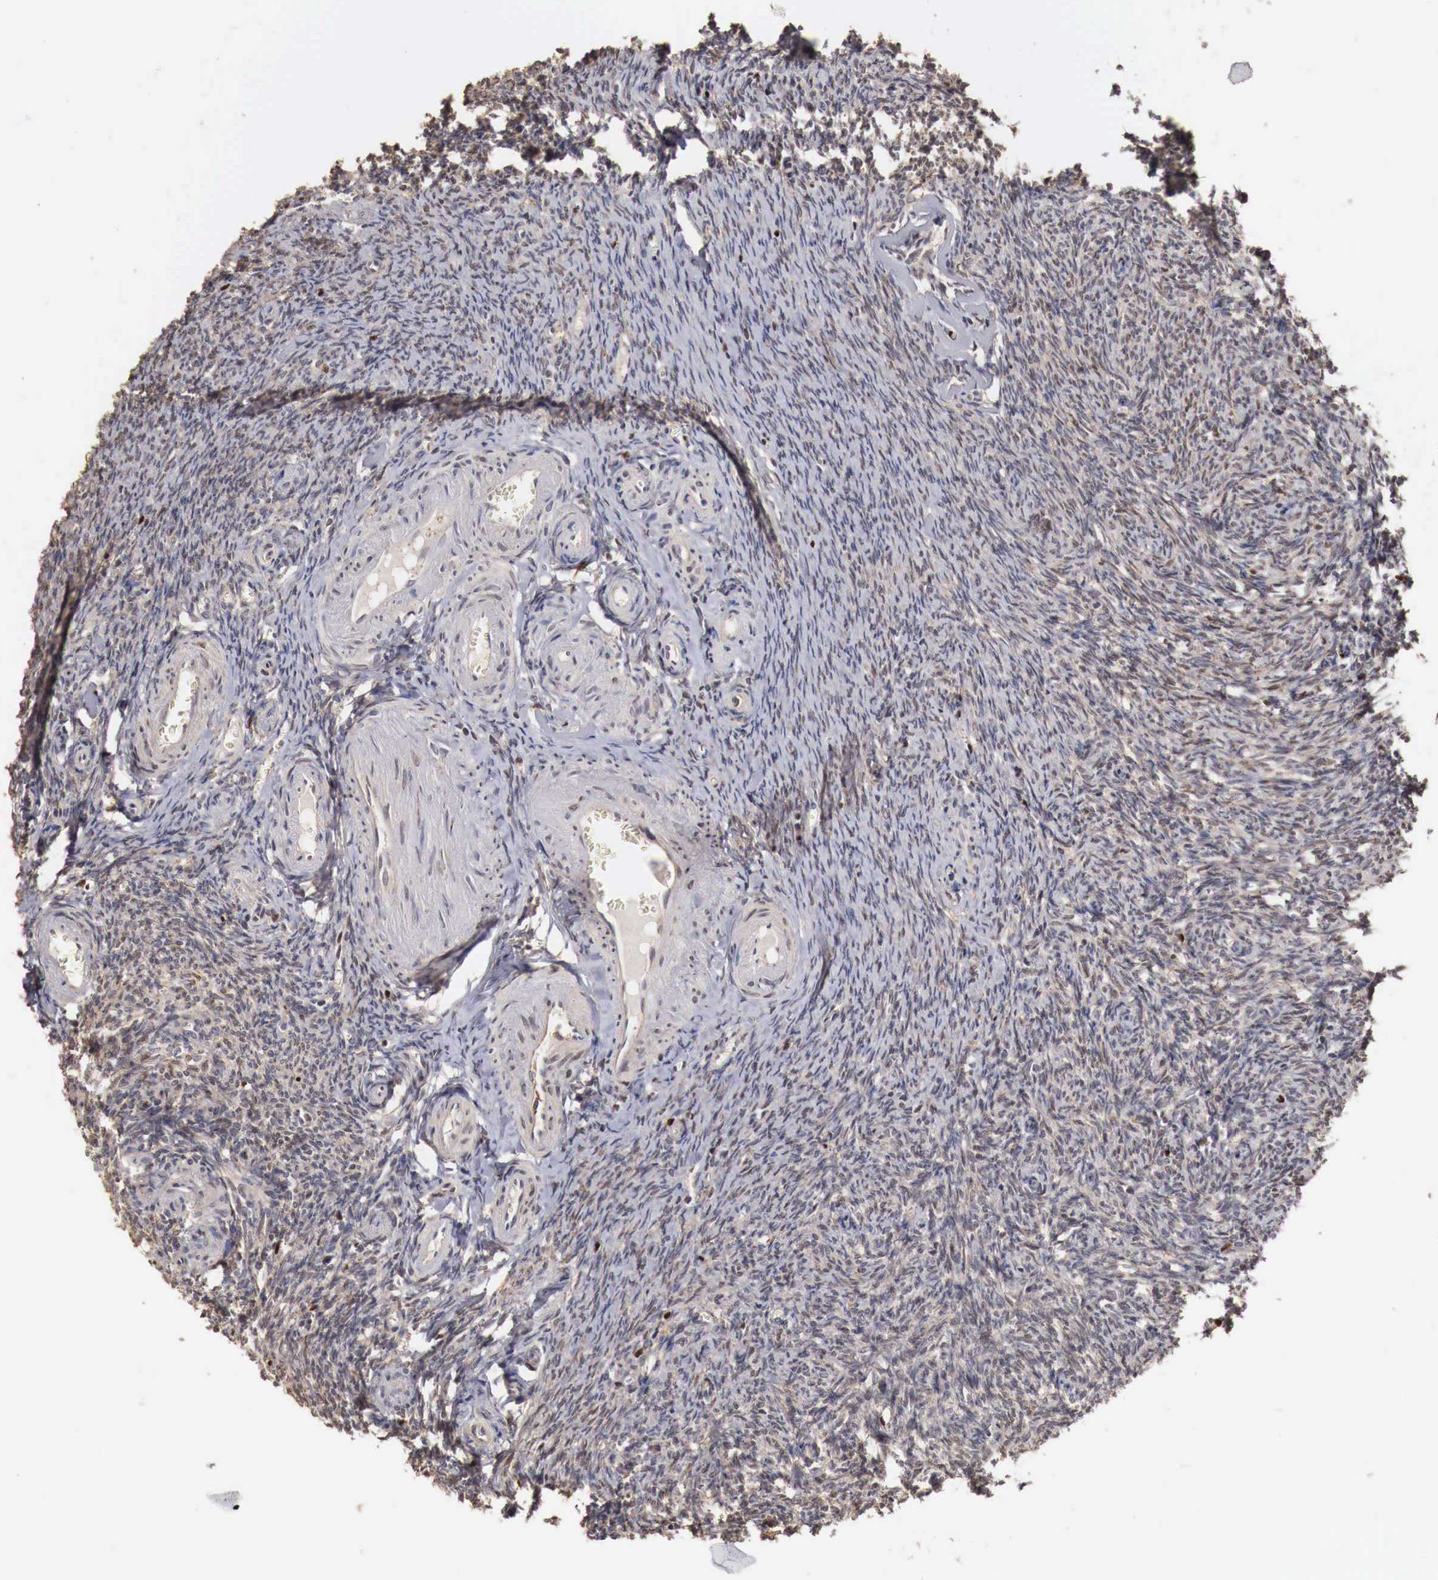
{"staining": {"intensity": "strong", "quantity": ">75%", "location": "nuclear"}, "tissue": "ovary", "cell_type": "Follicle cells", "image_type": "normal", "snomed": [{"axis": "morphology", "description": "Normal tissue, NOS"}, {"axis": "topography", "description": "Ovary"}], "caption": "Benign ovary shows strong nuclear staining in approximately >75% of follicle cells.", "gene": "KHDRBS2", "patient": {"sex": "female", "age": 54}}